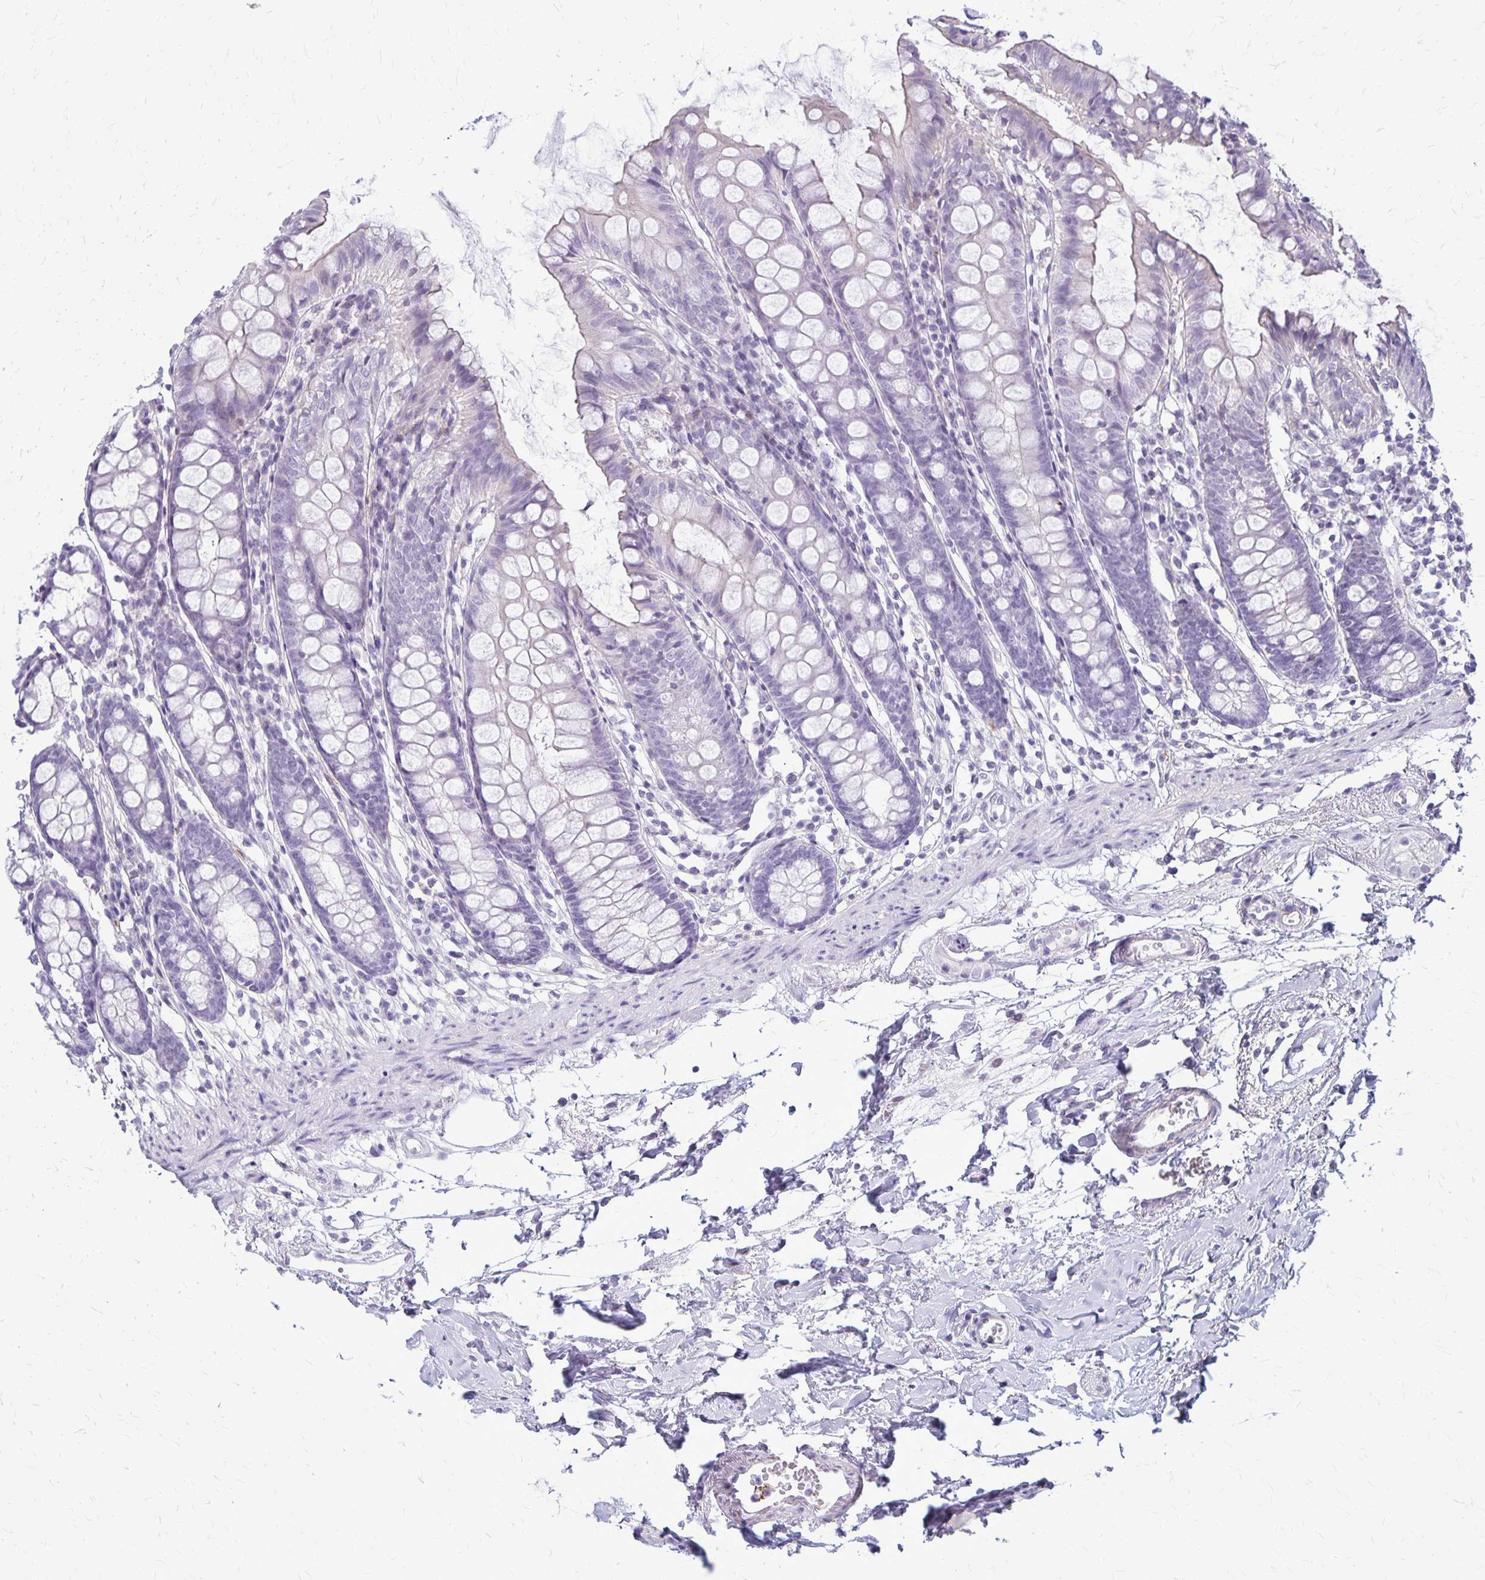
{"staining": {"intensity": "negative", "quantity": "none", "location": "none"}, "tissue": "colon", "cell_type": "Endothelial cells", "image_type": "normal", "snomed": [{"axis": "morphology", "description": "Normal tissue, NOS"}, {"axis": "topography", "description": "Colon"}], "caption": "The micrograph demonstrates no significant expression in endothelial cells of colon.", "gene": "GP9", "patient": {"sex": "female", "age": 84}}